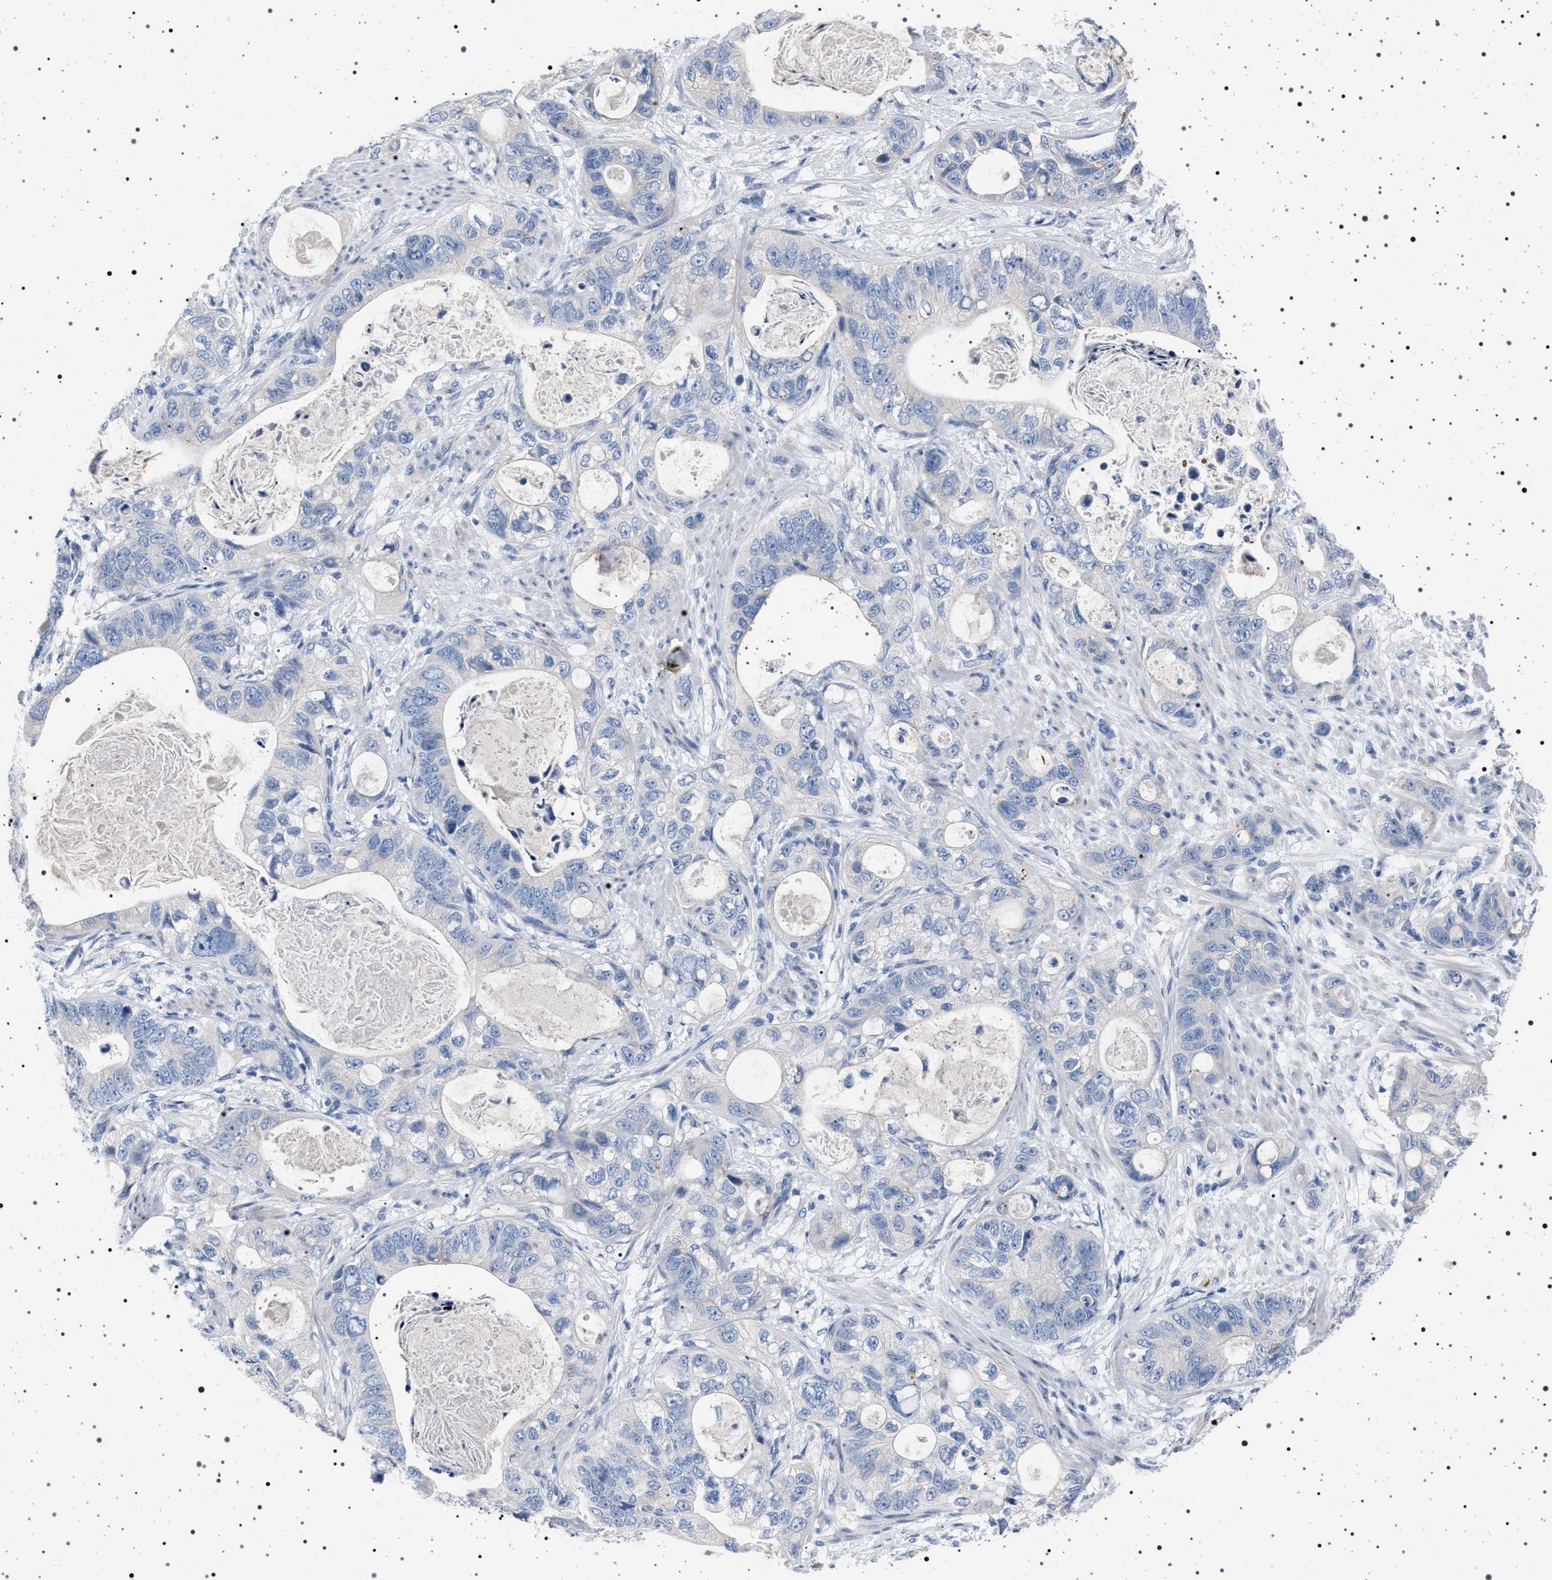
{"staining": {"intensity": "negative", "quantity": "none", "location": "none"}, "tissue": "stomach cancer", "cell_type": "Tumor cells", "image_type": "cancer", "snomed": [{"axis": "morphology", "description": "Normal tissue, NOS"}, {"axis": "morphology", "description": "Adenocarcinoma, NOS"}, {"axis": "topography", "description": "Stomach"}], "caption": "Human stomach cancer stained for a protein using IHC exhibits no expression in tumor cells.", "gene": "NAT9", "patient": {"sex": "female", "age": 89}}